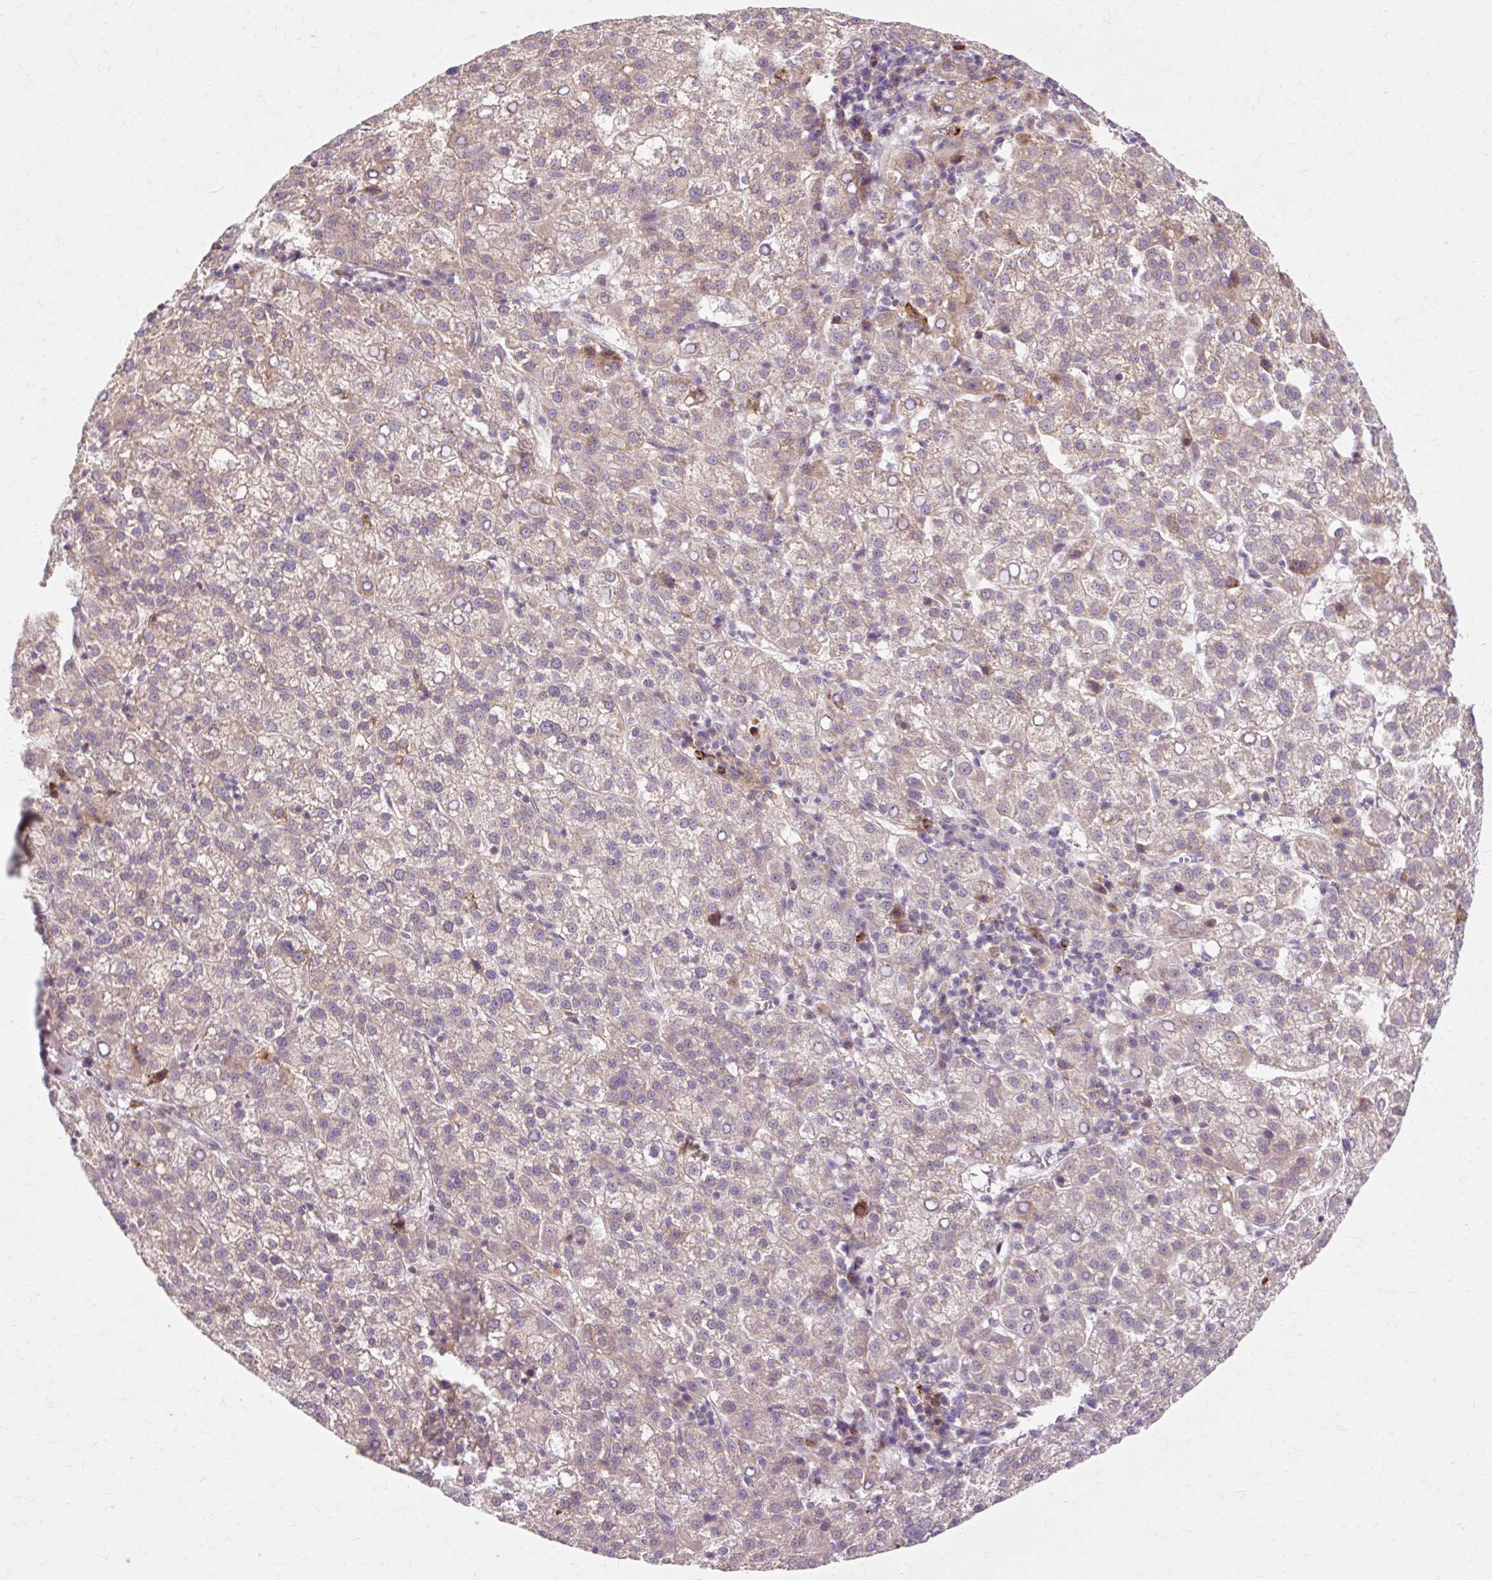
{"staining": {"intensity": "weak", "quantity": "25%-75%", "location": "cytoplasmic/membranous"}, "tissue": "liver cancer", "cell_type": "Tumor cells", "image_type": "cancer", "snomed": [{"axis": "morphology", "description": "Carcinoma, Hepatocellular, NOS"}, {"axis": "topography", "description": "Liver"}], "caption": "Liver cancer (hepatocellular carcinoma) stained with a protein marker reveals weak staining in tumor cells.", "gene": "GEMIN2", "patient": {"sex": "female", "age": 58}}